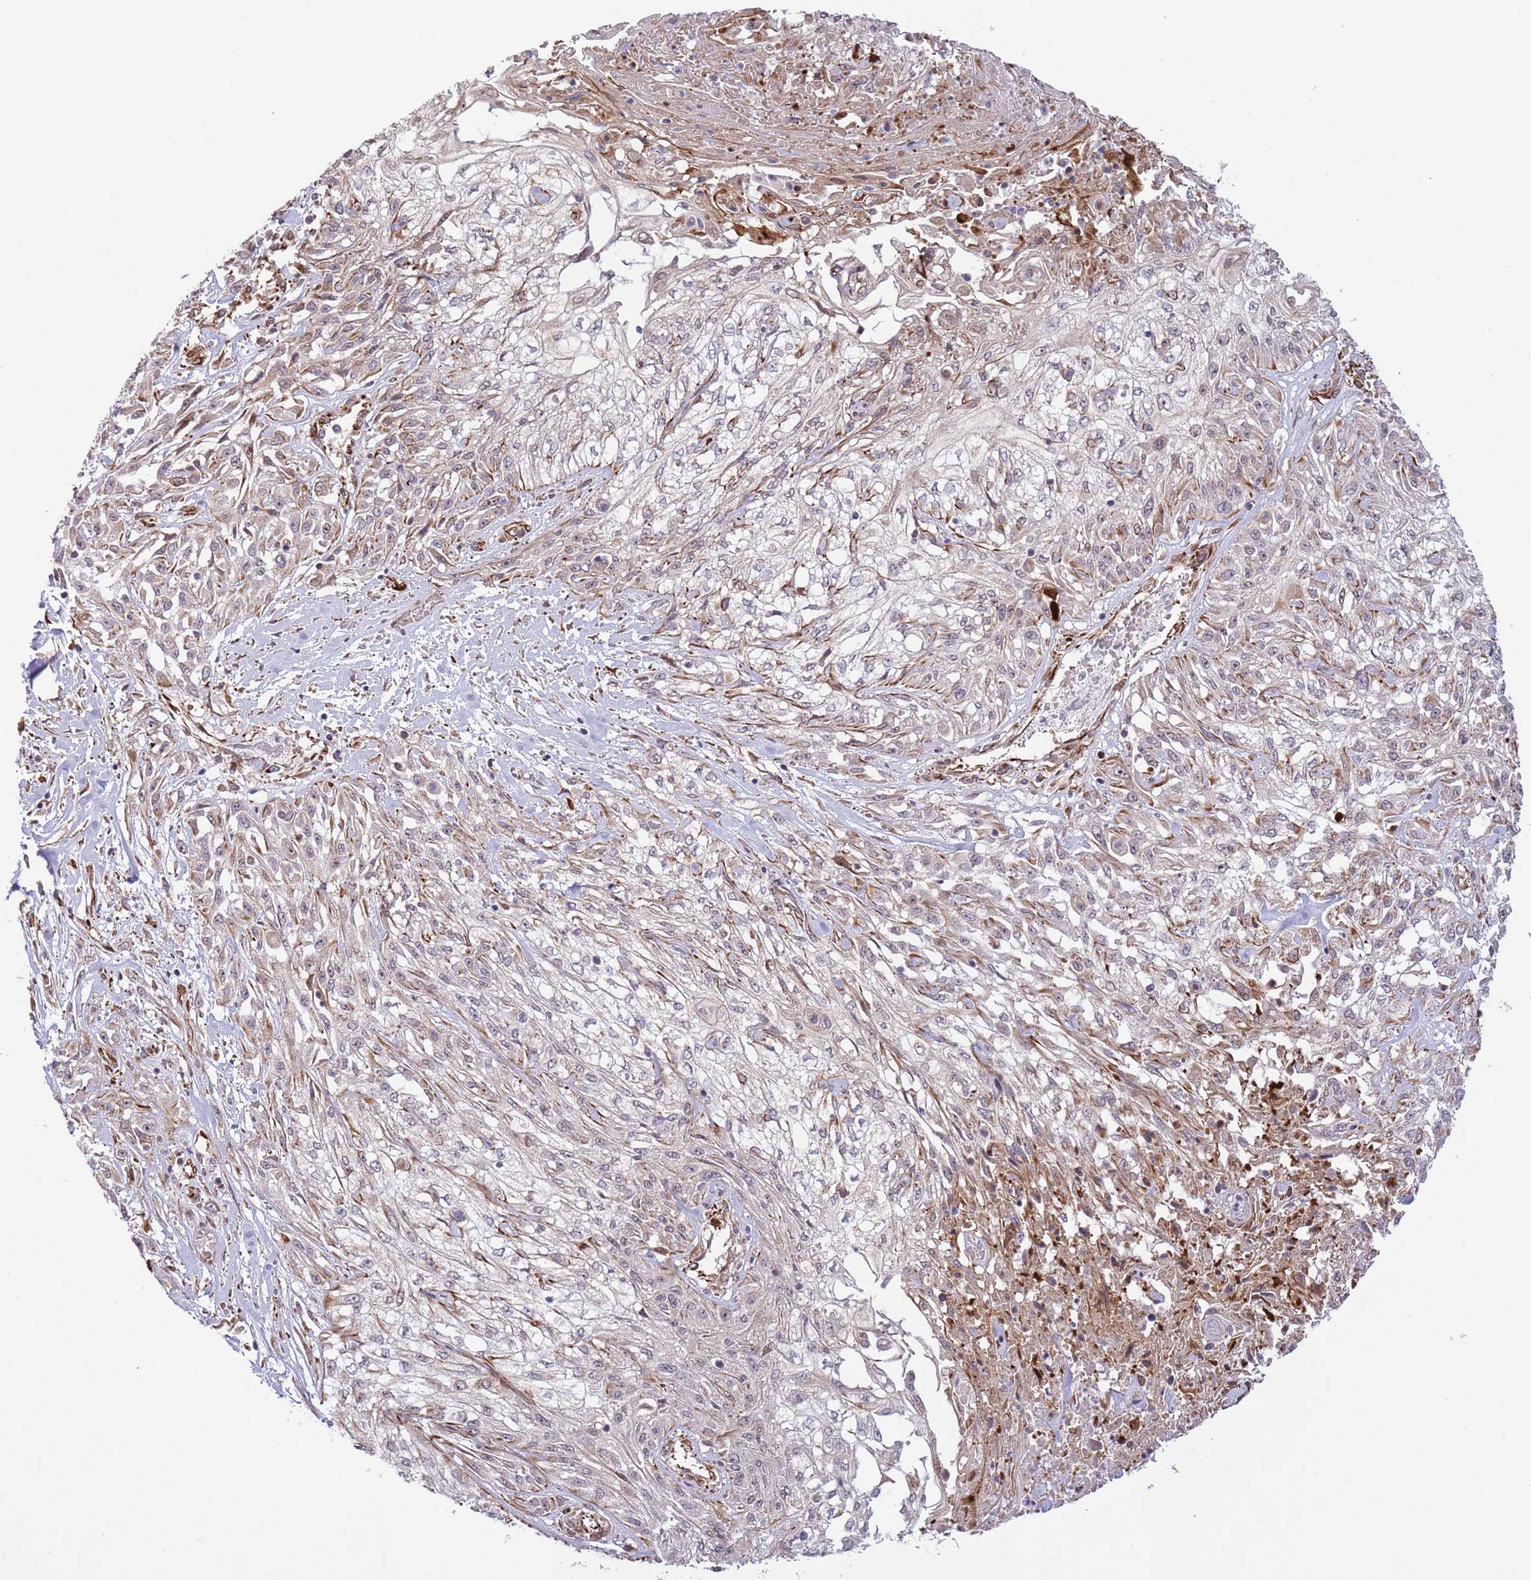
{"staining": {"intensity": "negative", "quantity": "none", "location": "none"}, "tissue": "skin cancer", "cell_type": "Tumor cells", "image_type": "cancer", "snomed": [{"axis": "morphology", "description": "Squamous cell carcinoma, NOS"}, {"axis": "morphology", "description": "Squamous cell carcinoma, metastatic, NOS"}, {"axis": "topography", "description": "Skin"}, {"axis": "topography", "description": "Lymph node"}], "caption": "This is a photomicrograph of IHC staining of skin cancer, which shows no expression in tumor cells.", "gene": "NEK3", "patient": {"sex": "male", "age": 75}}